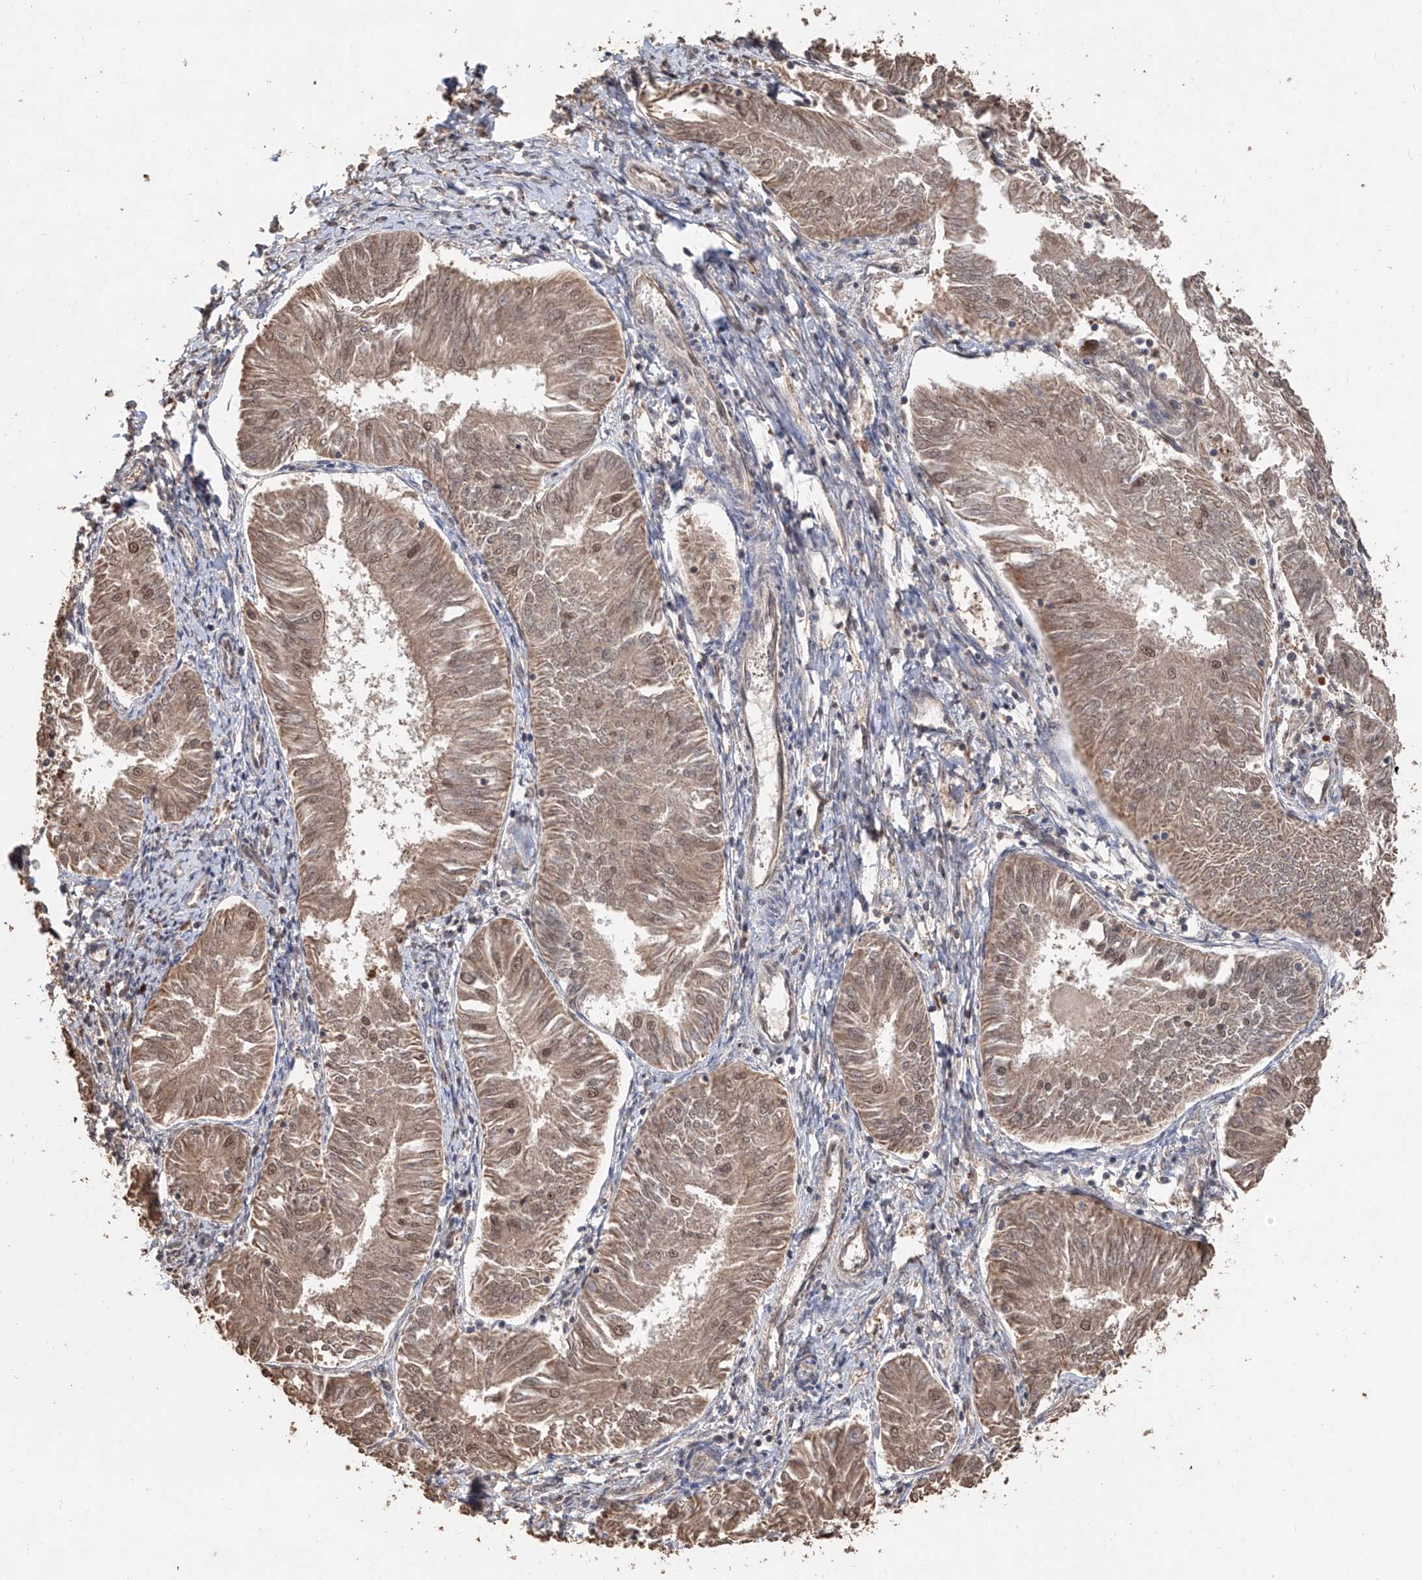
{"staining": {"intensity": "weak", "quantity": ">75%", "location": "cytoplasmic/membranous,nuclear"}, "tissue": "endometrial cancer", "cell_type": "Tumor cells", "image_type": "cancer", "snomed": [{"axis": "morphology", "description": "Adenocarcinoma, NOS"}, {"axis": "topography", "description": "Endometrium"}], "caption": "Immunohistochemical staining of endometrial cancer exhibits low levels of weak cytoplasmic/membranous and nuclear protein expression in approximately >75% of tumor cells.", "gene": "FAM135A", "patient": {"sex": "female", "age": 58}}